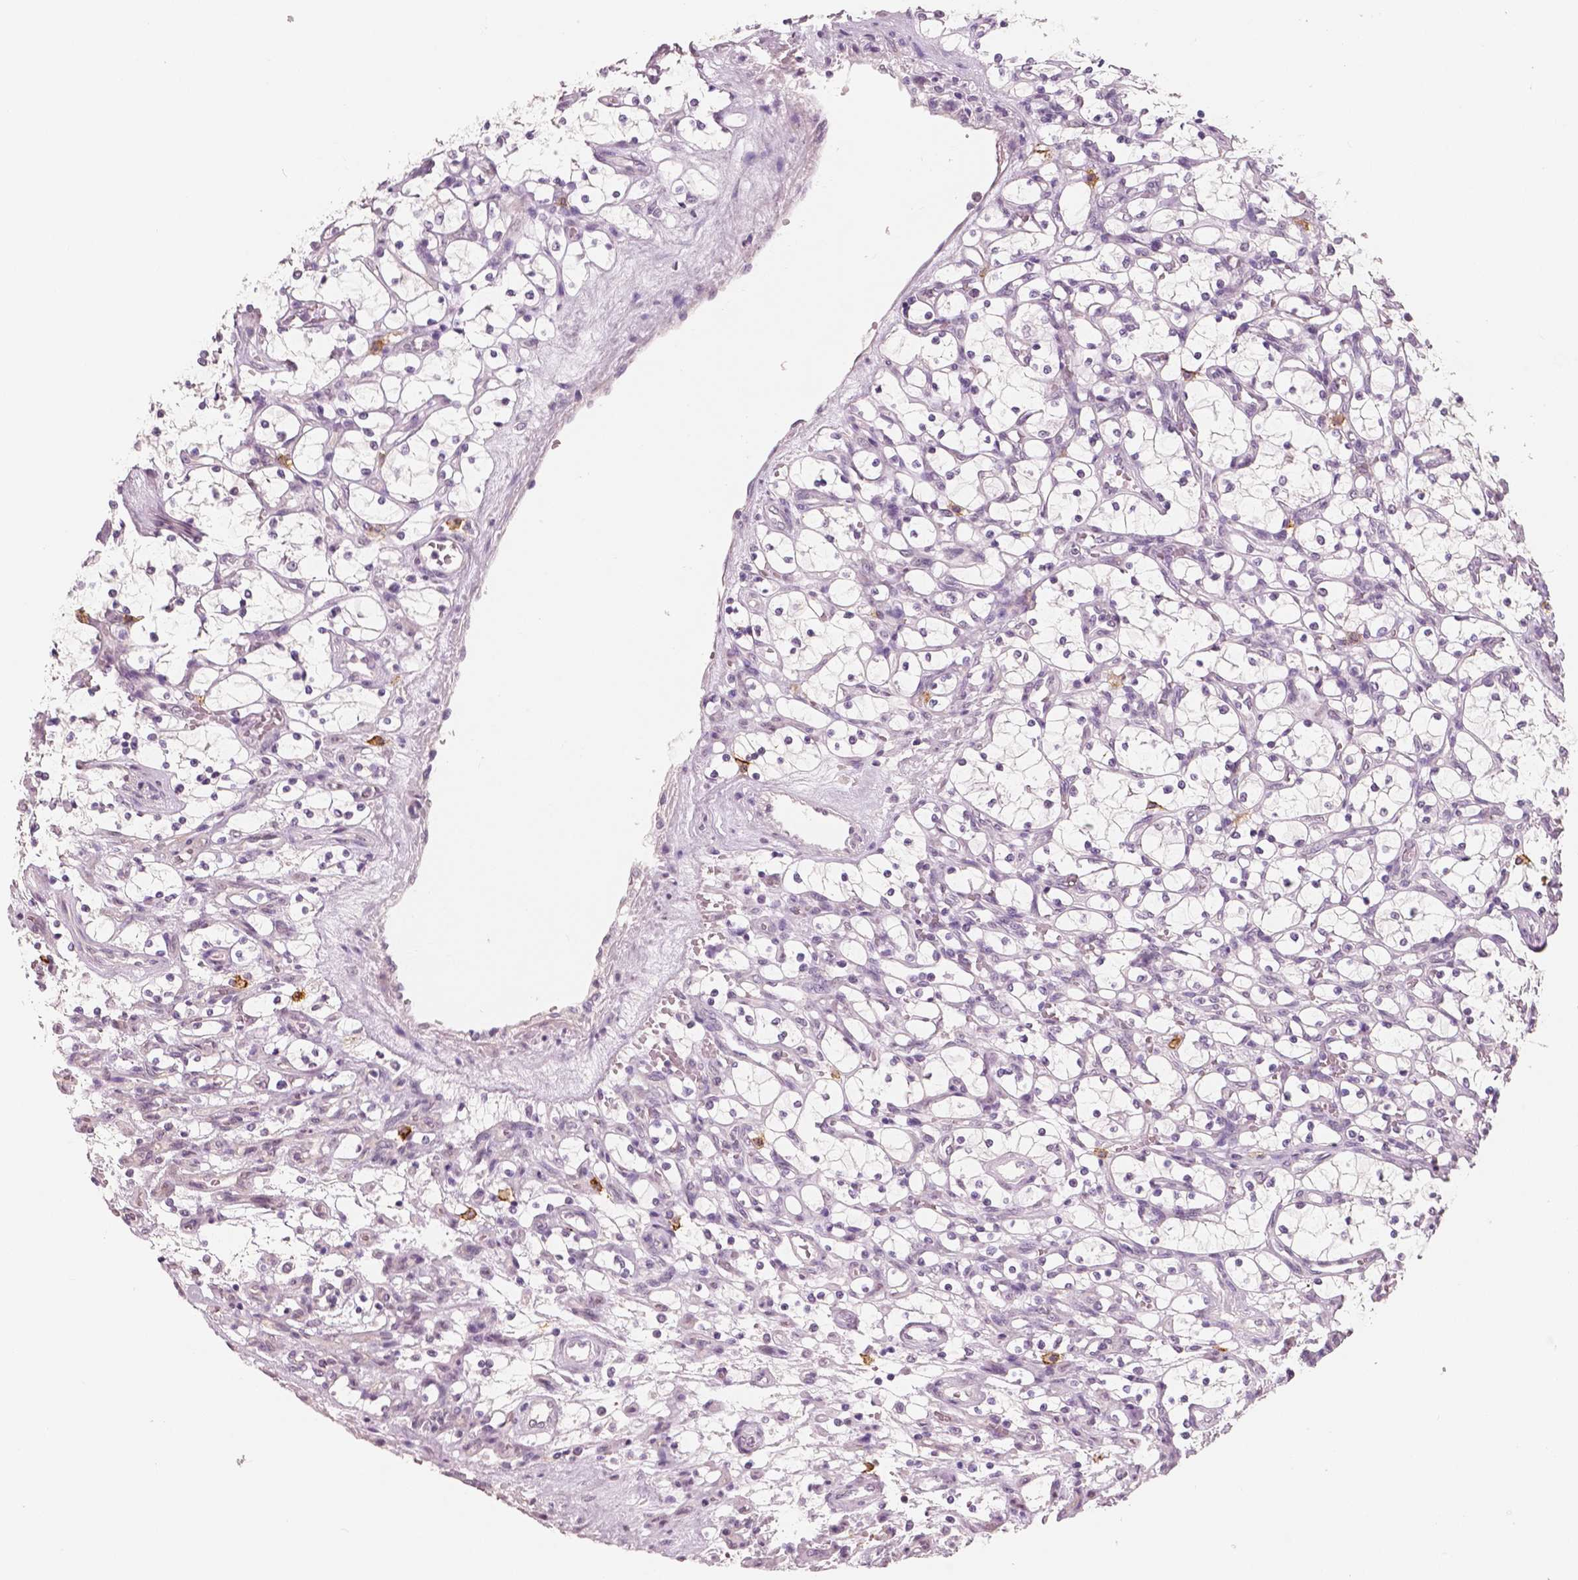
{"staining": {"intensity": "negative", "quantity": "none", "location": "none"}, "tissue": "renal cancer", "cell_type": "Tumor cells", "image_type": "cancer", "snomed": [{"axis": "morphology", "description": "Adenocarcinoma, NOS"}, {"axis": "topography", "description": "Kidney"}], "caption": "The immunohistochemistry micrograph has no significant staining in tumor cells of renal cancer tissue. (Immunohistochemistry (ihc), brightfield microscopy, high magnification).", "gene": "KIT", "patient": {"sex": "female", "age": 69}}